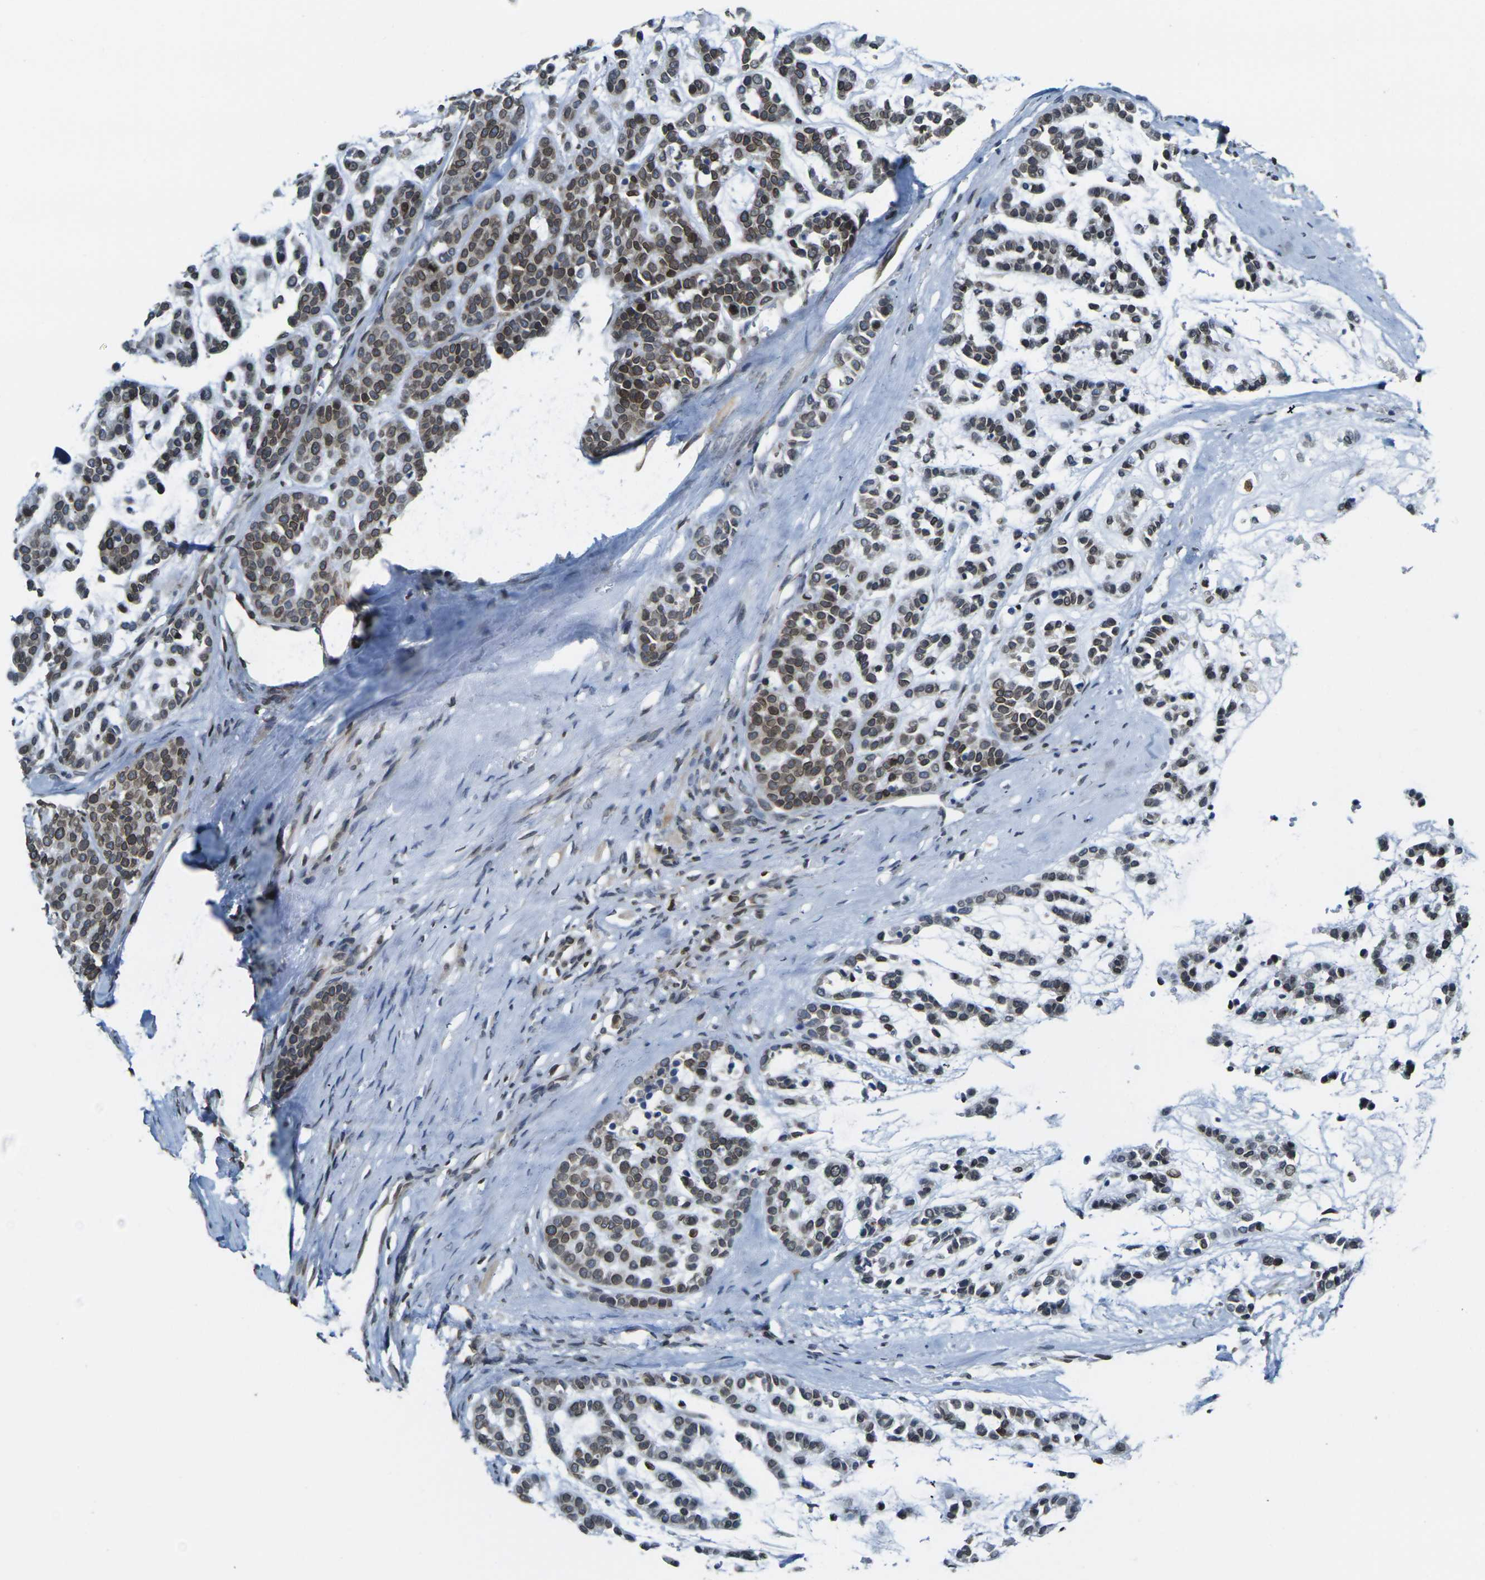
{"staining": {"intensity": "moderate", "quantity": ">75%", "location": "cytoplasmic/membranous,nuclear"}, "tissue": "head and neck cancer", "cell_type": "Tumor cells", "image_type": "cancer", "snomed": [{"axis": "morphology", "description": "Adenocarcinoma, NOS"}, {"axis": "morphology", "description": "Adenoma, NOS"}, {"axis": "topography", "description": "Head-Neck"}], "caption": "Adenocarcinoma (head and neck) stained for a protein shows moderate cytoplasmic/membranous and nuclear positivity in tumor cells.", "gene": "BRDT", "patient": {"sex": "female", "age": 55}}